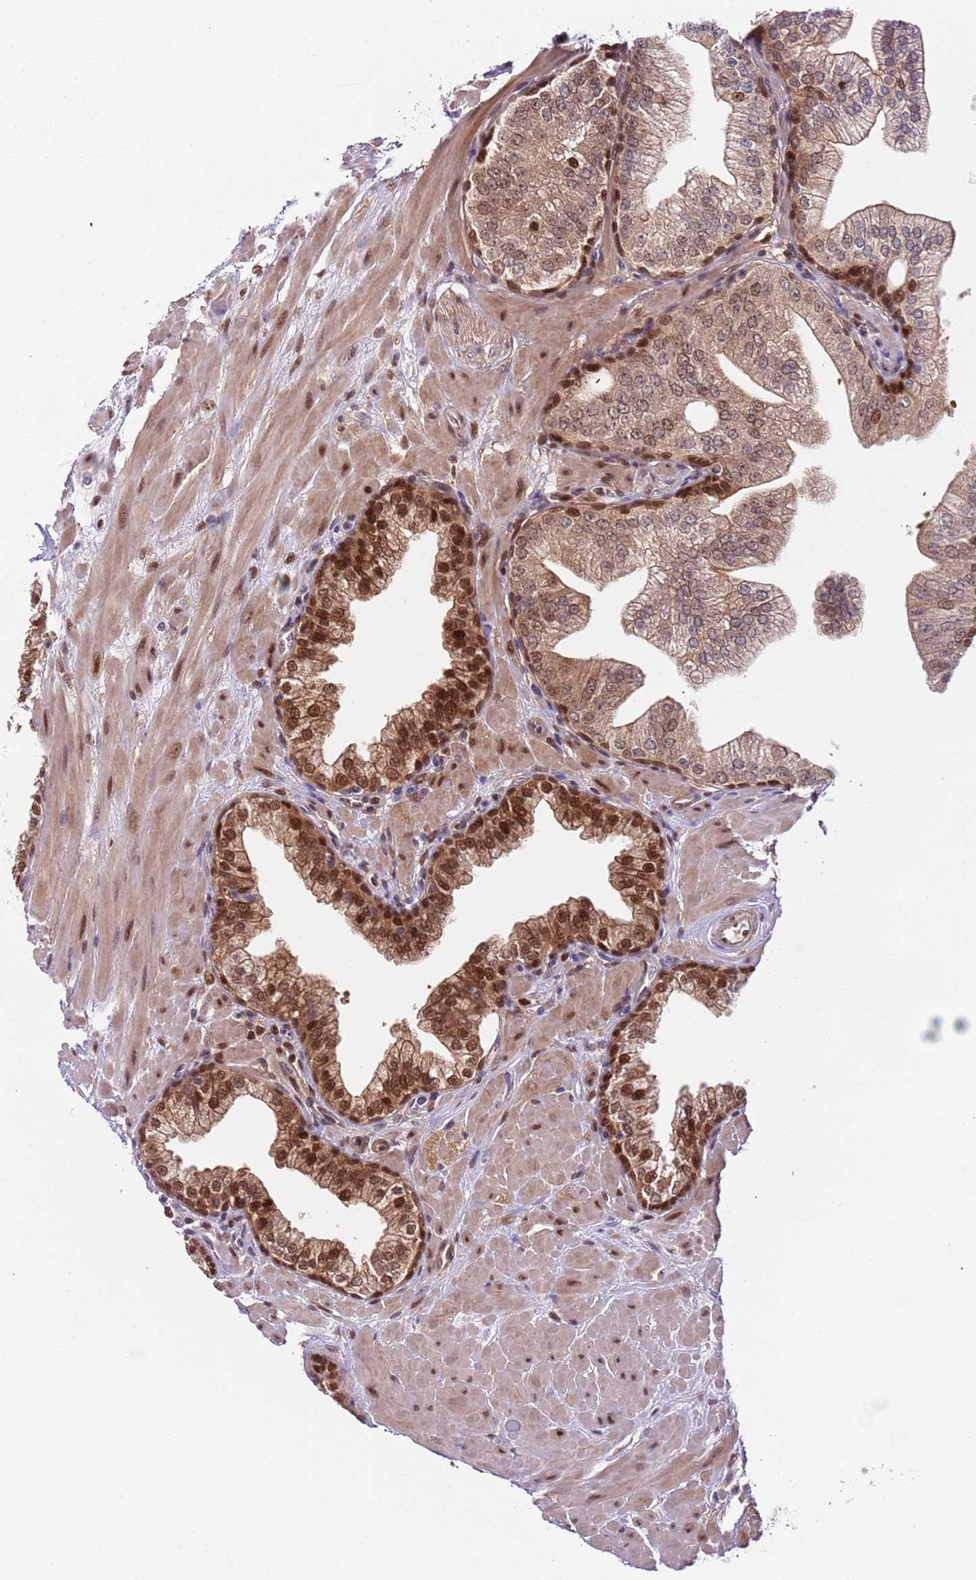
{"staining": {"intensity": "strong", "quantity": "25%-75%", "location": "cytoplasmic/membranous,nuclear"}, "tissue": "prostate", "cell_type": "Glandular cells", "image_type": "normal", "snomed": [{"axis": "morphology", "description": "Normal tissue, NOS"}, {"axis": "topography", "description": "Prostate"}], "caption": "Protein staining of benign prostate displays strong cytoplasmic/membranous,nuclear expression in about 25%-75% of glandular cells.", "gene": "RMND5B", "patient": {"sex": "male", "age": 60}}